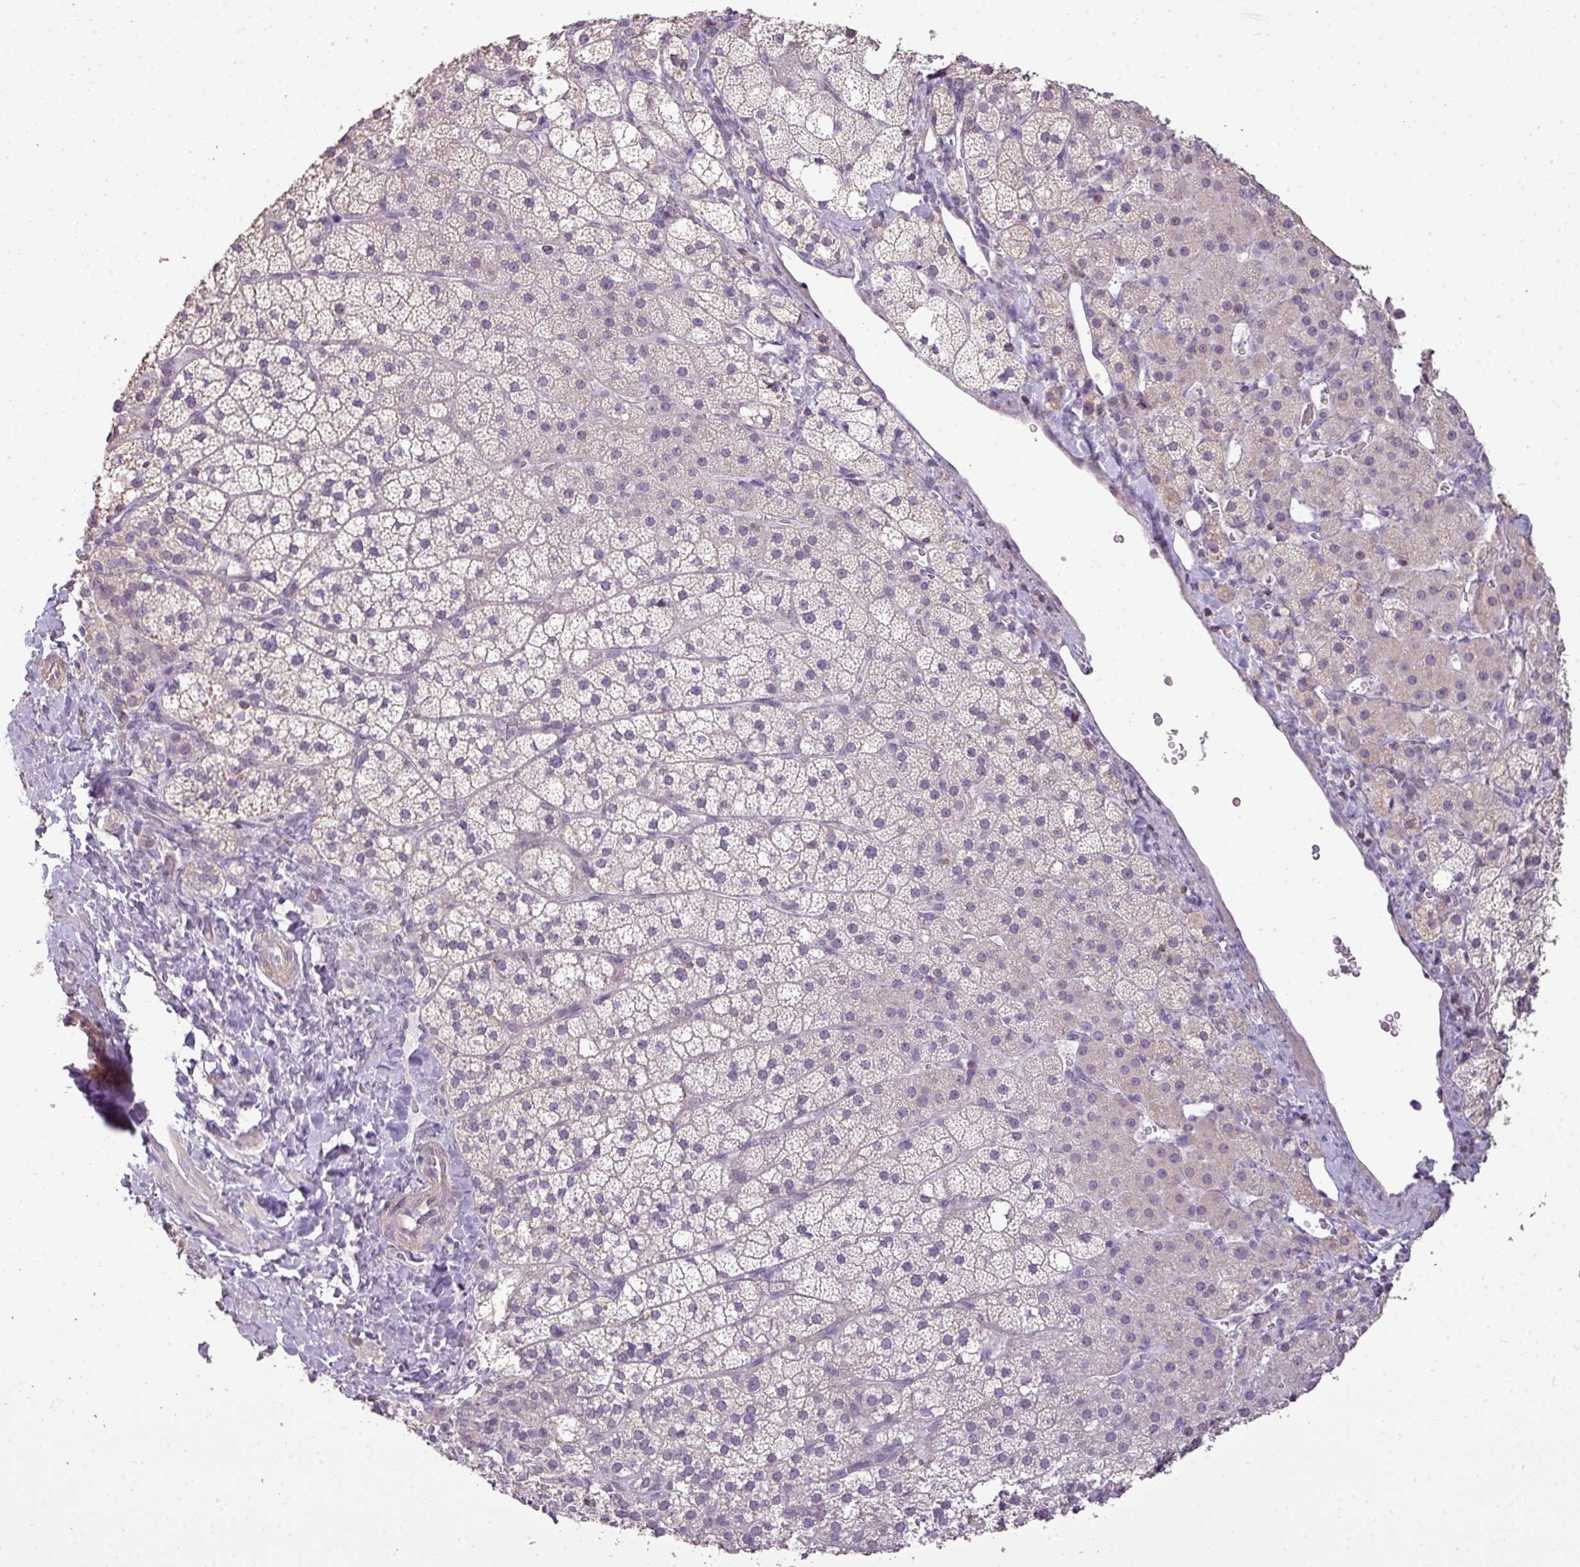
{"staining": {"intensity": "negative", "quantity": "none", "location": "none"}, "tissue": "adrenal gland", "cell_type": "Glandular cells", "image_type": "normal", "snomed": [{"axis": "morphology", "description": "Normal tissue, NOS"}, {"axis": "topography", "description": "Adrenal gland"}], "caption": "Glandular cells show no significant protein positivity in benign adrenal gland. Nuclei are stained in blue.", "gene": "LY9", "patient": {"sex": "male", "age": 53}}